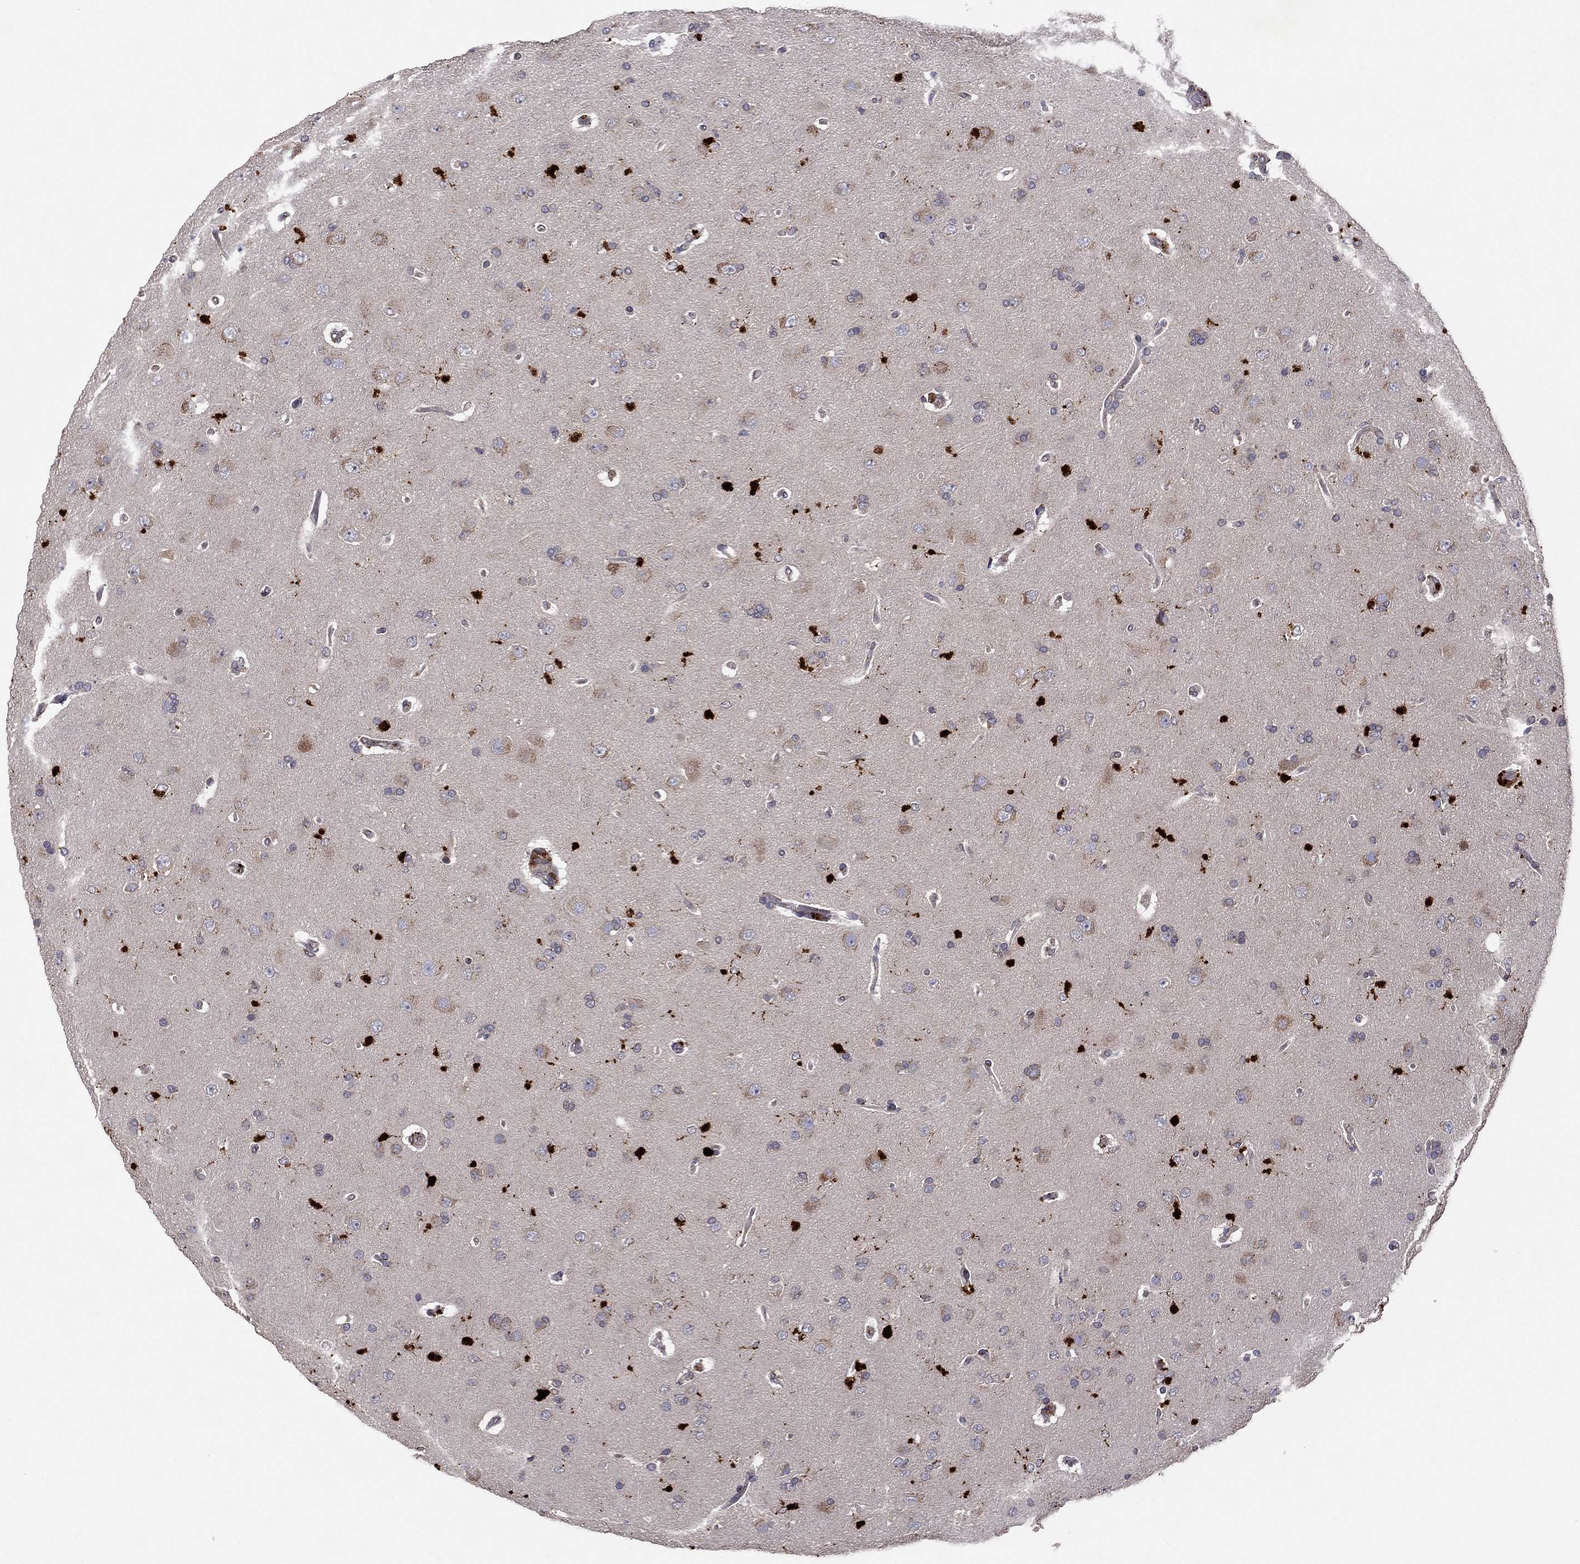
{"staining": {"intensity": "negative", "quantity": "none", "location": "none"}, "tissue": "glioma", "cell_type": "Tumor cells", "image_type": "cancer", "snomed": [{"axis": "morphology", "description": "Glioma, malignant, NOS"}, {"axis": "topography", "description": "Cerebral cortex"}], "caption": "This is an immunohistochemistry (IHC) histopathology image of human malignant glioma. There is no staining in tumor cells.", "gene": "YIF1A", "patient": {"sex": "male", "age": 58}}